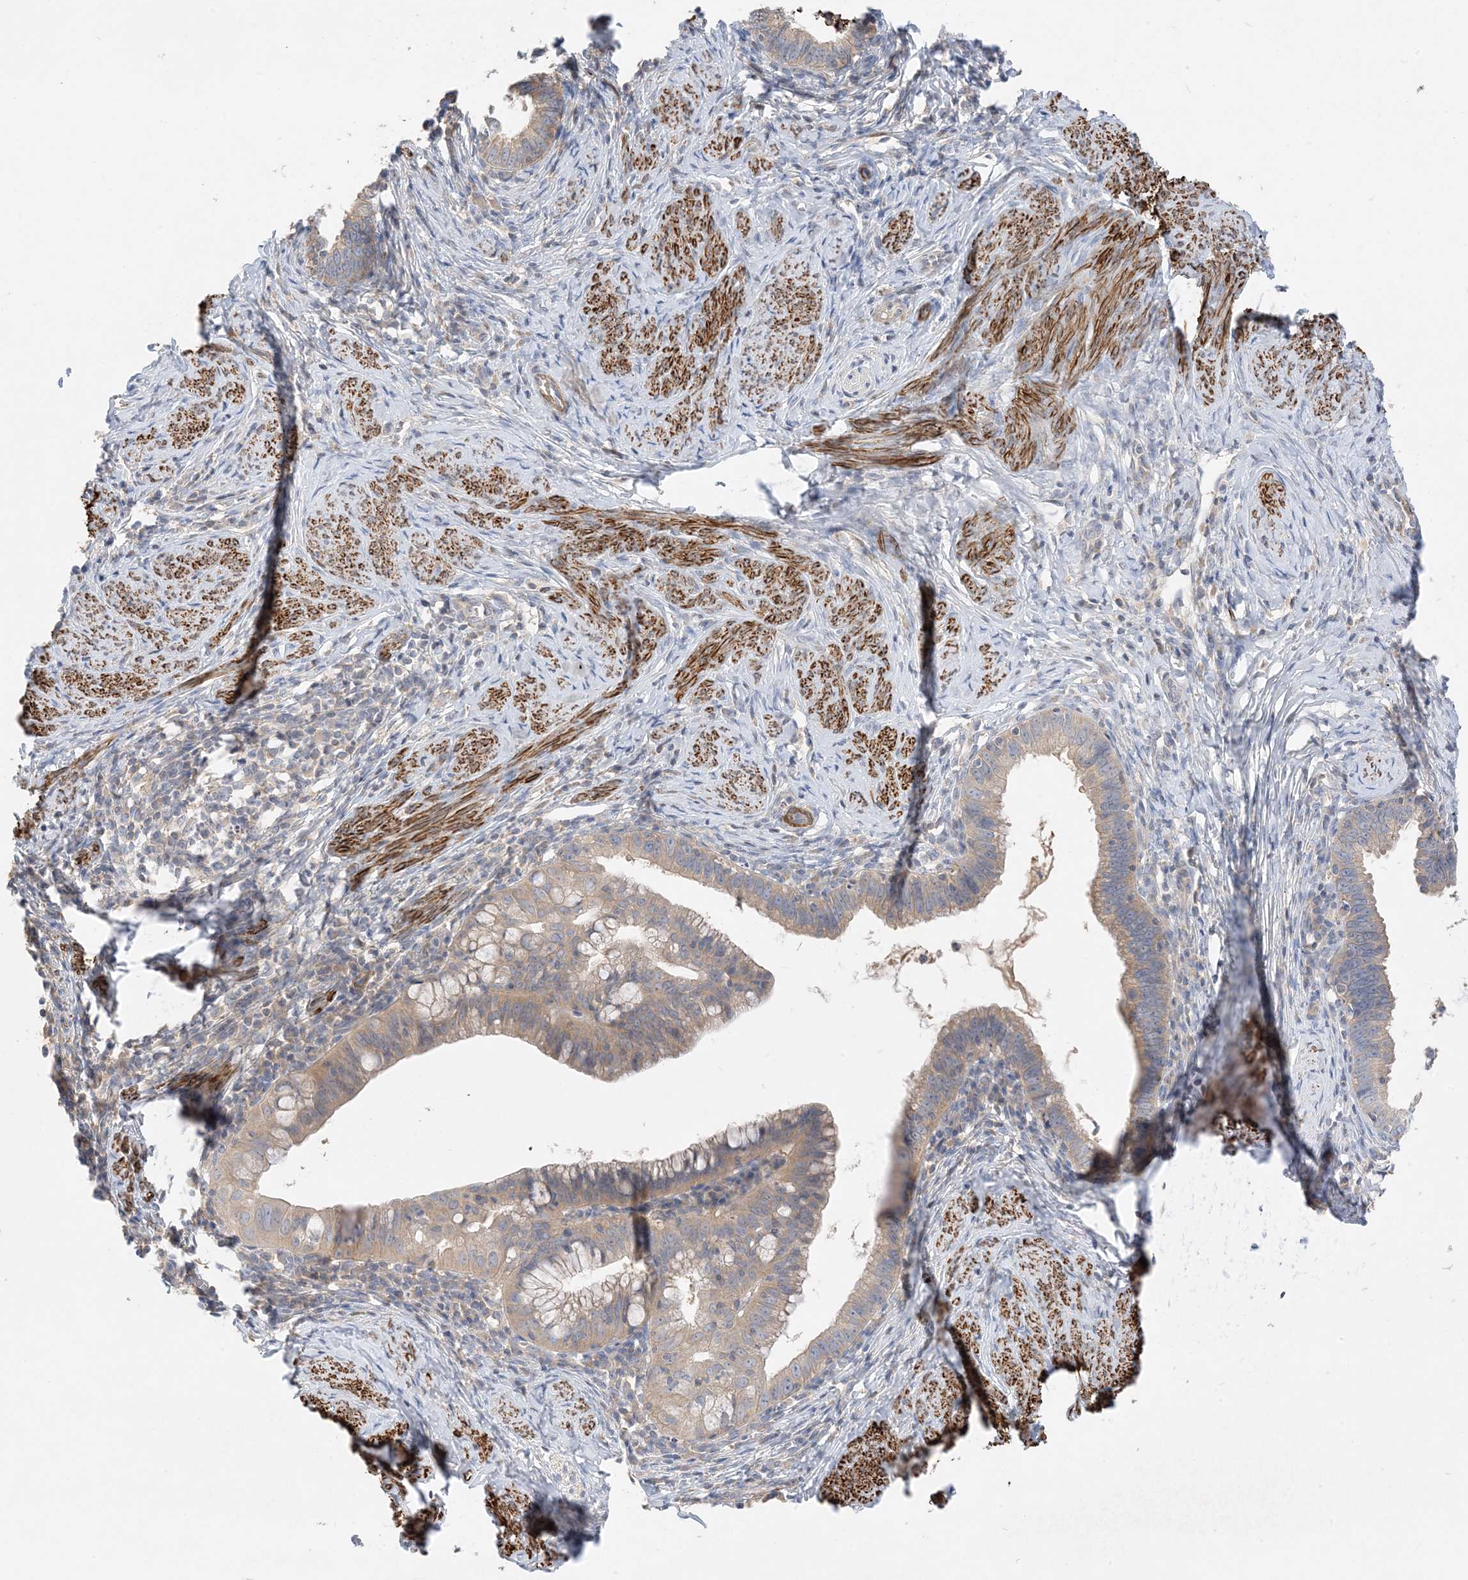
{"staining": {"intensity": "weak", "quantity": "25%-75%", "location": "cytoplasmic/membranous"}, "tissue": "cervical cancer", "cell_type": "Tumor cells", "image_type": "cancer", "snomed": [{"axis": "morphology", "description": "Adenocarcinoma, NOS"}, {"axis": "topography", "description": "Cervix"}], "caption": "A brown stain highlights weak cytoplasmic/membranous positivity of a protein in human cervical cancer tumor cells.", "gene": "KIFBP", "patient": {"sex": "female", "age": 36}}